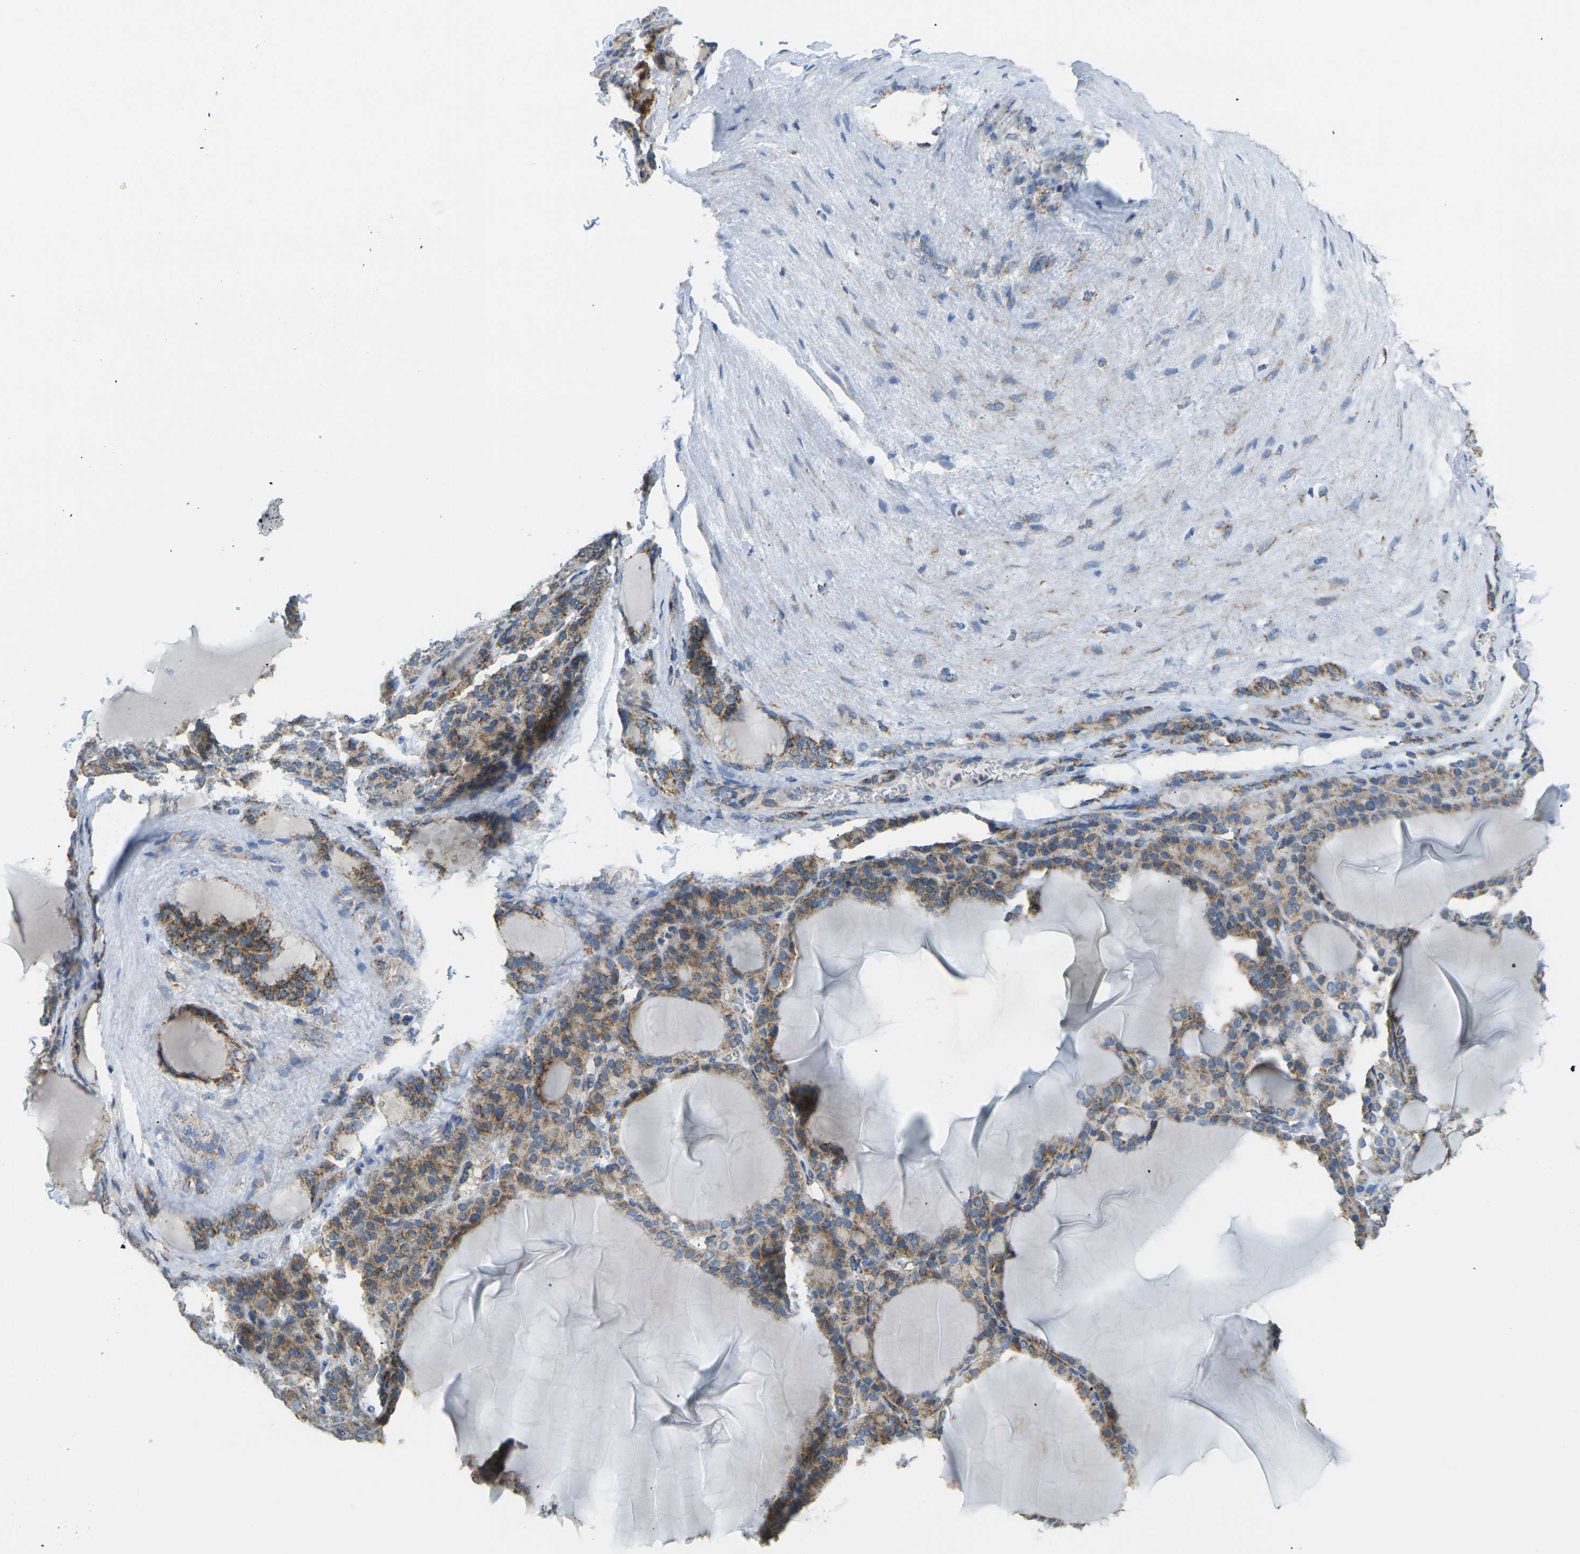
{"staining": {"intensity": "moderate", "quantity": ">75%", "location": "cytoplasmic/membranous"}, "tissue": "thyroid gland", "cell_type": "Glandular cells", "image_type": "normal", "snomed": [{"axis": "morphology", "description": "Normal tissue, NOS"}, {"axis": "topography", "description": "Thyroid gland"}], "caption": "Brown immunohistochemical staining in normal thyroid gland demonstrates moderate cytoplasmic/membranous positivity in approximately >75% of glandular cells.", "gene": "CYB5R1", "patient": {"sex": "female", "age": 28}}